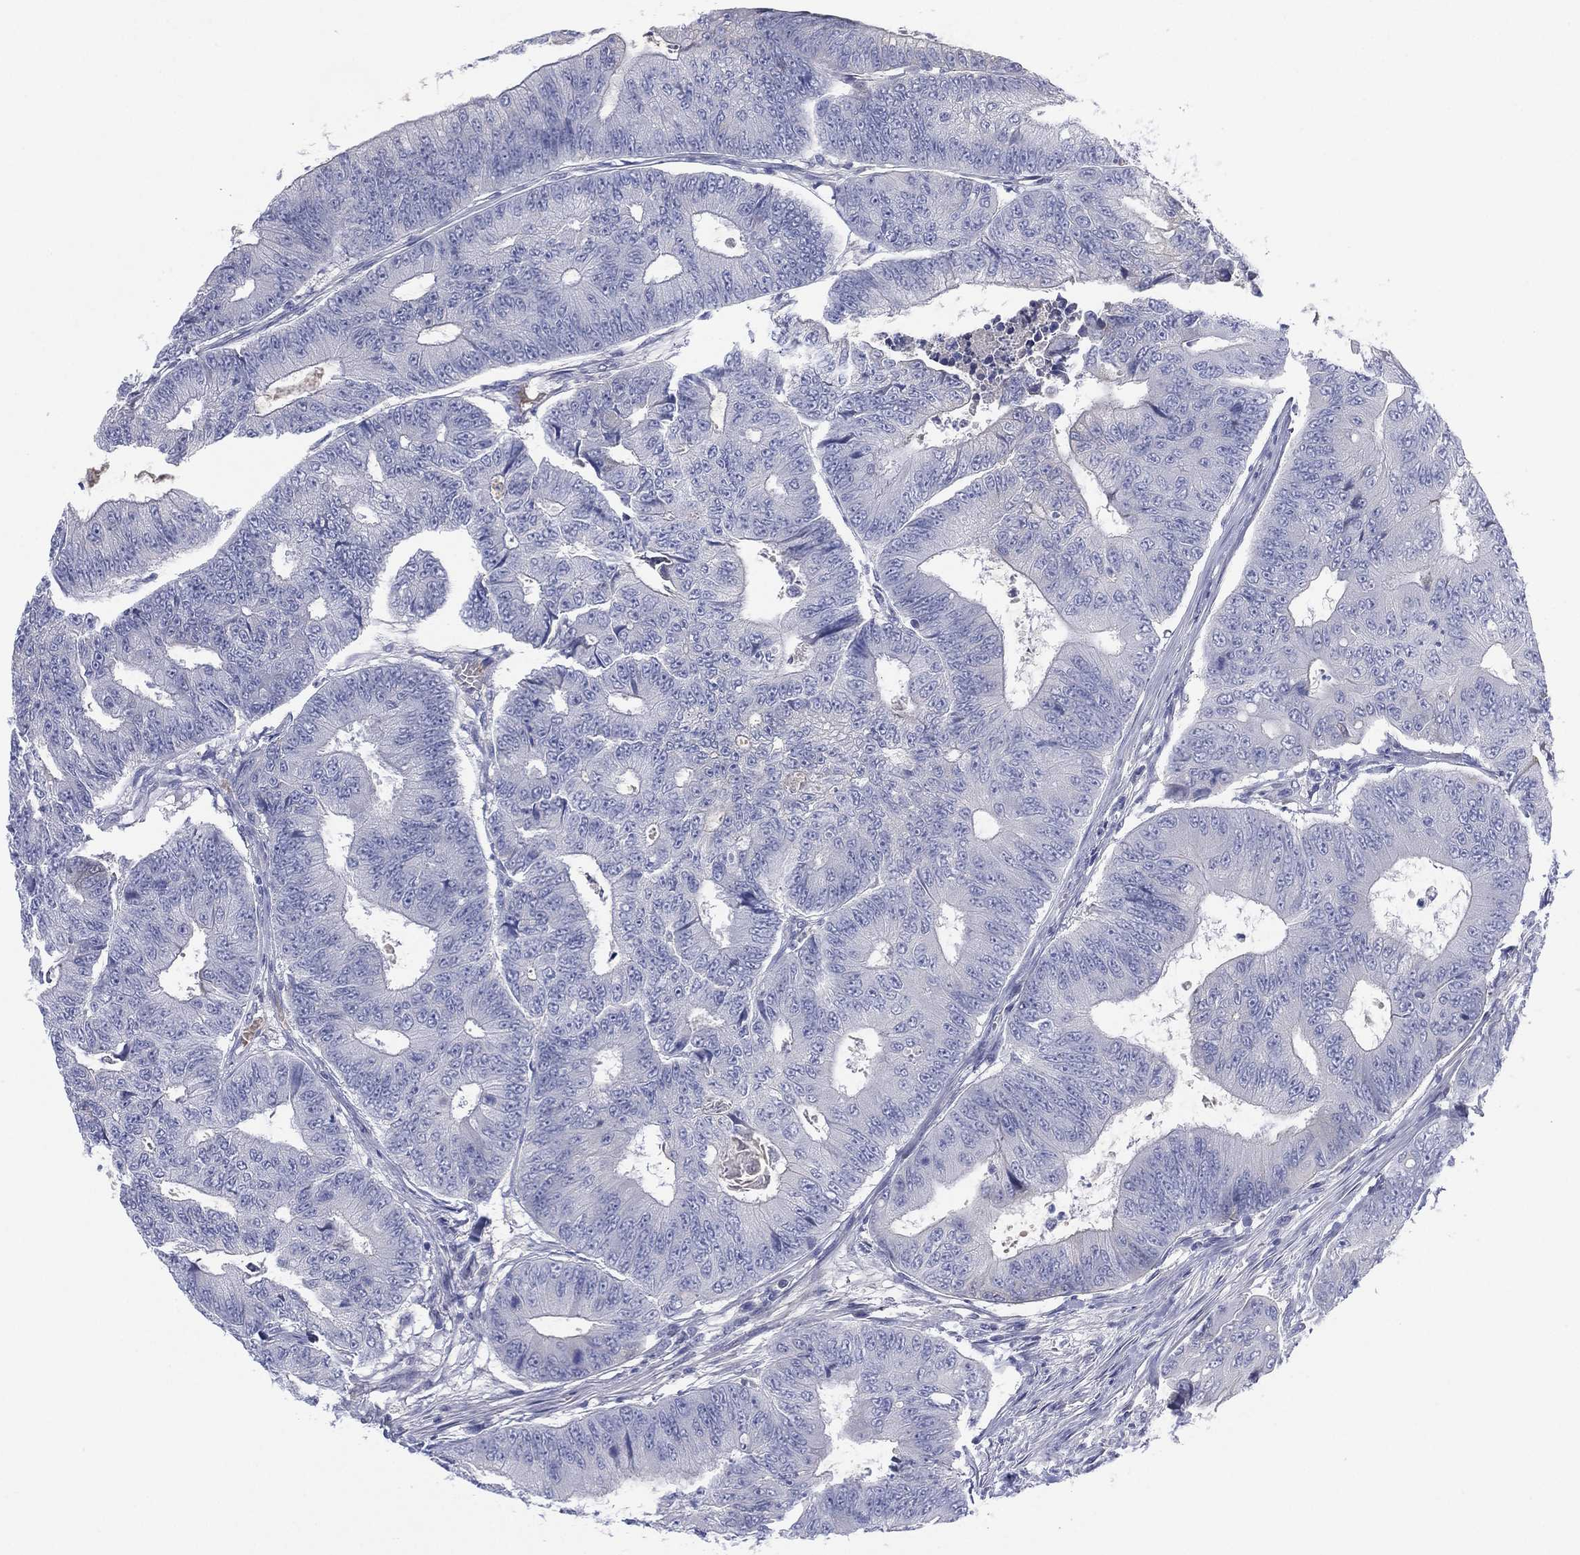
{"staining": {"intensity": "negative", "quantity": "none", "location": "none"}, "tissue": "colorectal cancer", "cell_type": "Tumor cells", "image_type": "cancer", "snomed": [{"axis": "morphology", "description": "Adenocarcinoma, NOS"}, {"axis": "topography", "description": "Colon"}], "caption": "The micrograph exhibits no staining of tumor cells in adenocarcinoma (colorectal).", "gene": "CYP2D6", "patient": {"sex": "female", "age": 48}}